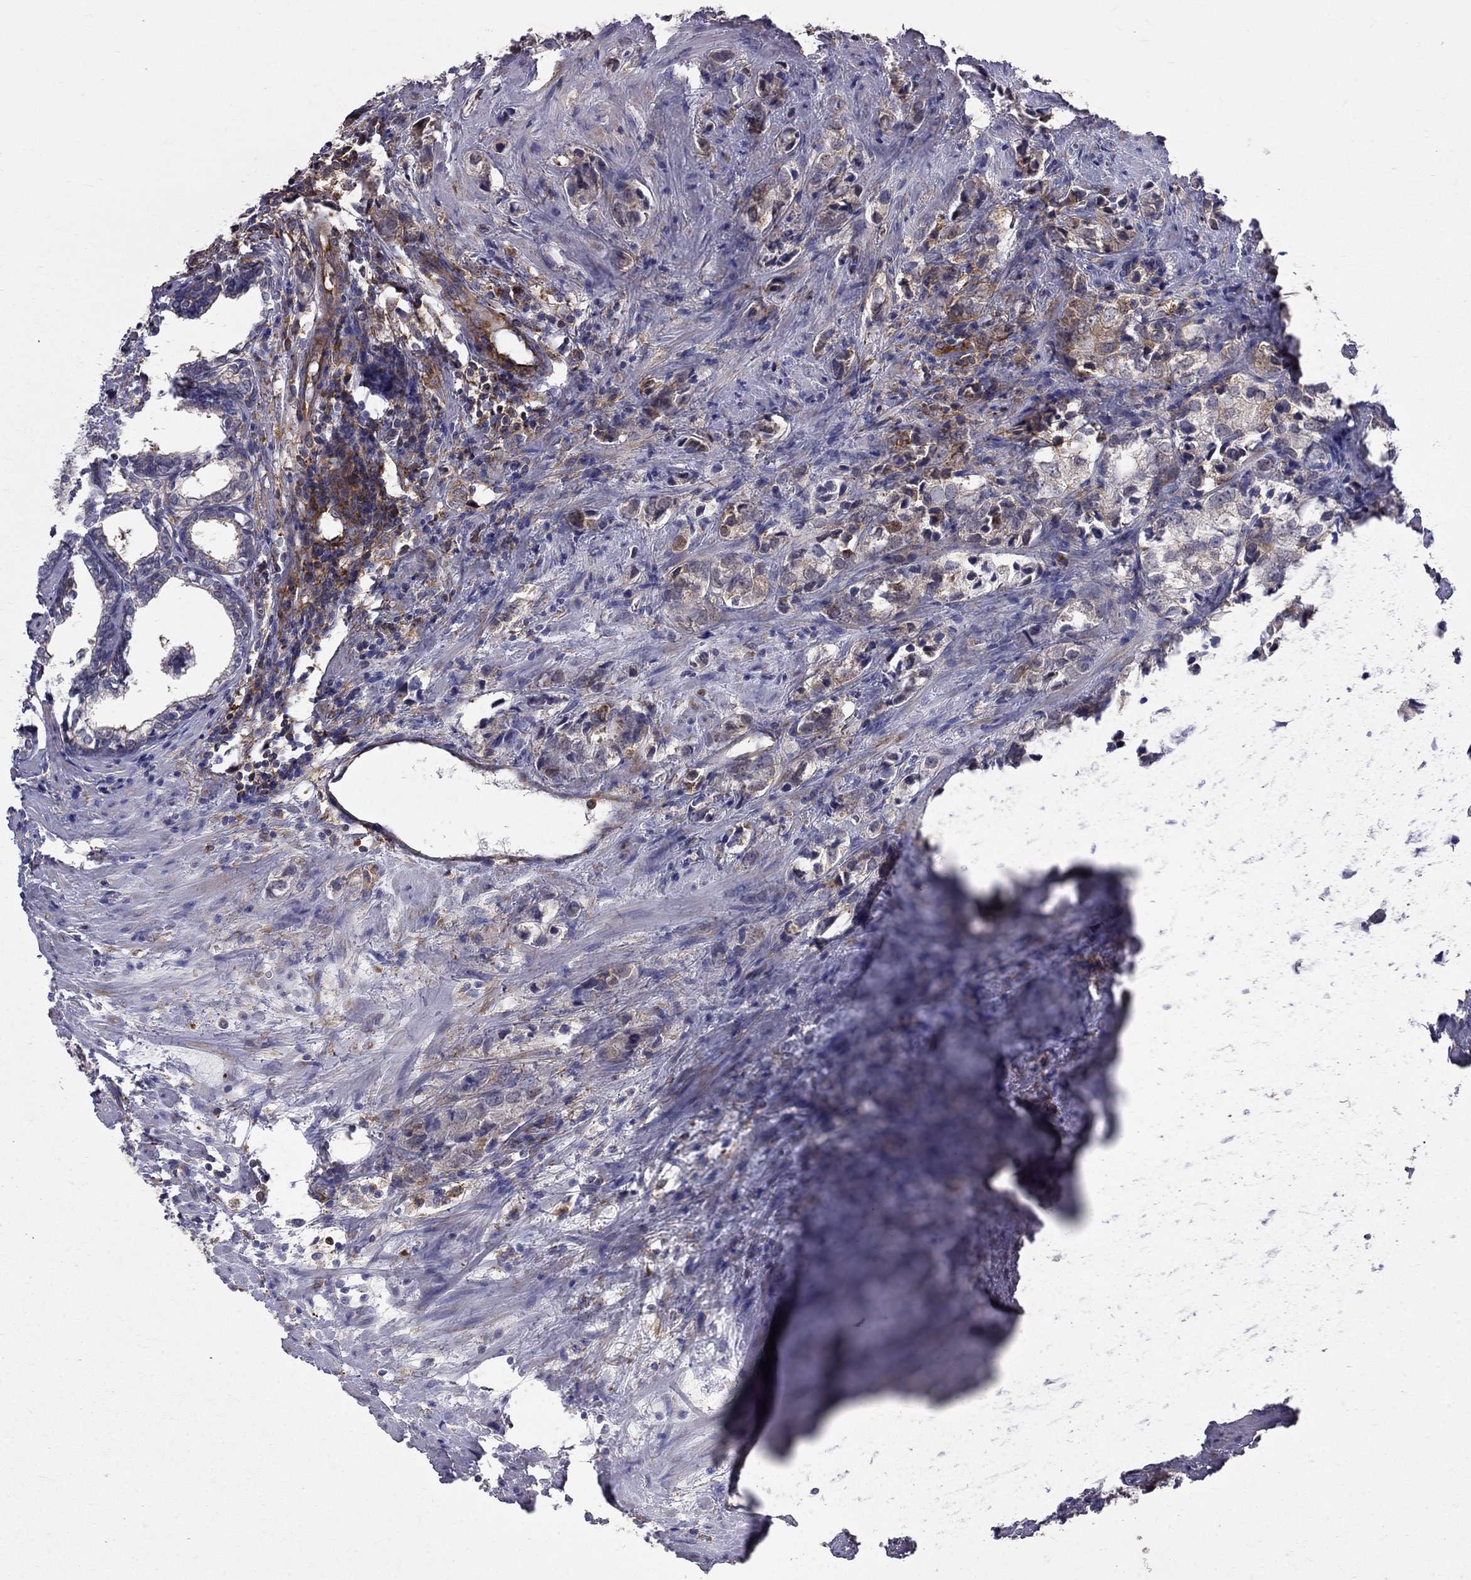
{"staining": {"intensity": "moderate", "quantity": "<25%", "location": "cytoplasmic/membranous"}, "tissue": "prostate cancer", "cell_type": "Tumor cells", "image_type": "cancer", "snomed": [{"axis": "morphology", "description": "Adenocarcinoma, NOS"}, {"axis": "topography", "description": "Prostate and seminal vesicle, NOS"}], "caption": "This photomicrograph reveals immunohistochemistry staining of human prostate adenocarcinoma, with low moderate cytoplasmic/membranous staining in about <25% of tumor cells.", "gene": "EIF4E3", "patient": {"sex": "male", "age": 63}}